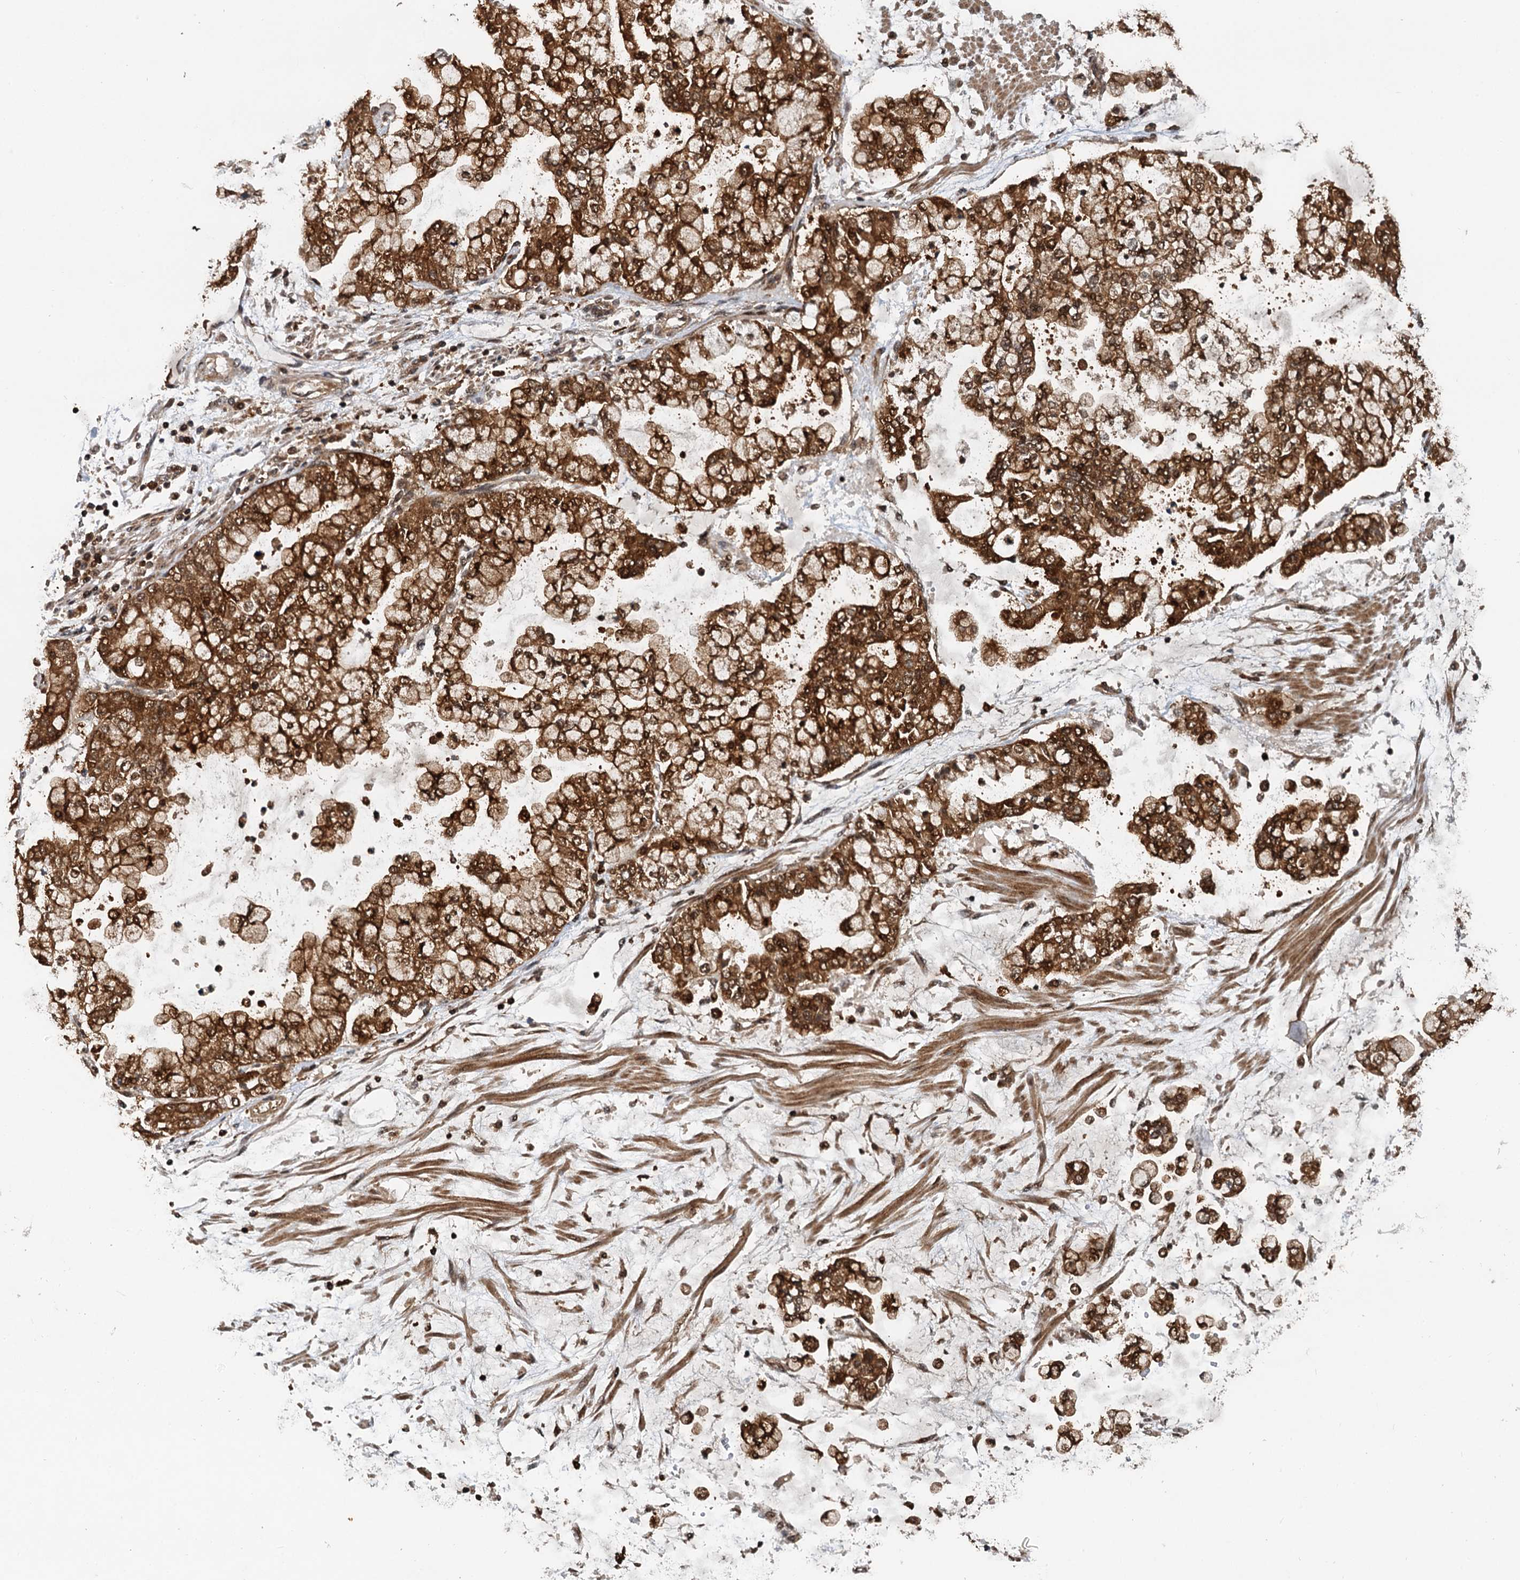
{"staining": {"intensity": "strong", "quantity": ">75%", "location": "cytoplasmic/membranous"}, "tissue": "stomach cancer", "cell_type": "Tumor cells", "image_type": "cancer", "snomed": [{"axis": "morphology", "description": "Normal tissue, NOS"}, {"axis": "morphology", "description": "Adenocarcinoma, NOS"}, {"axis": "topography", "description": "Stomach, upper"}, {"axis": "topography", "description": "Stomach"}], "caption": "Stomach cancer was stained to show a protein in brown. There is high levels of strong cytoplasmic/membranous expression in about >75% of tumor cells.", "gene": "STUB1", "patient": {"sex": "male", "age": 76}}